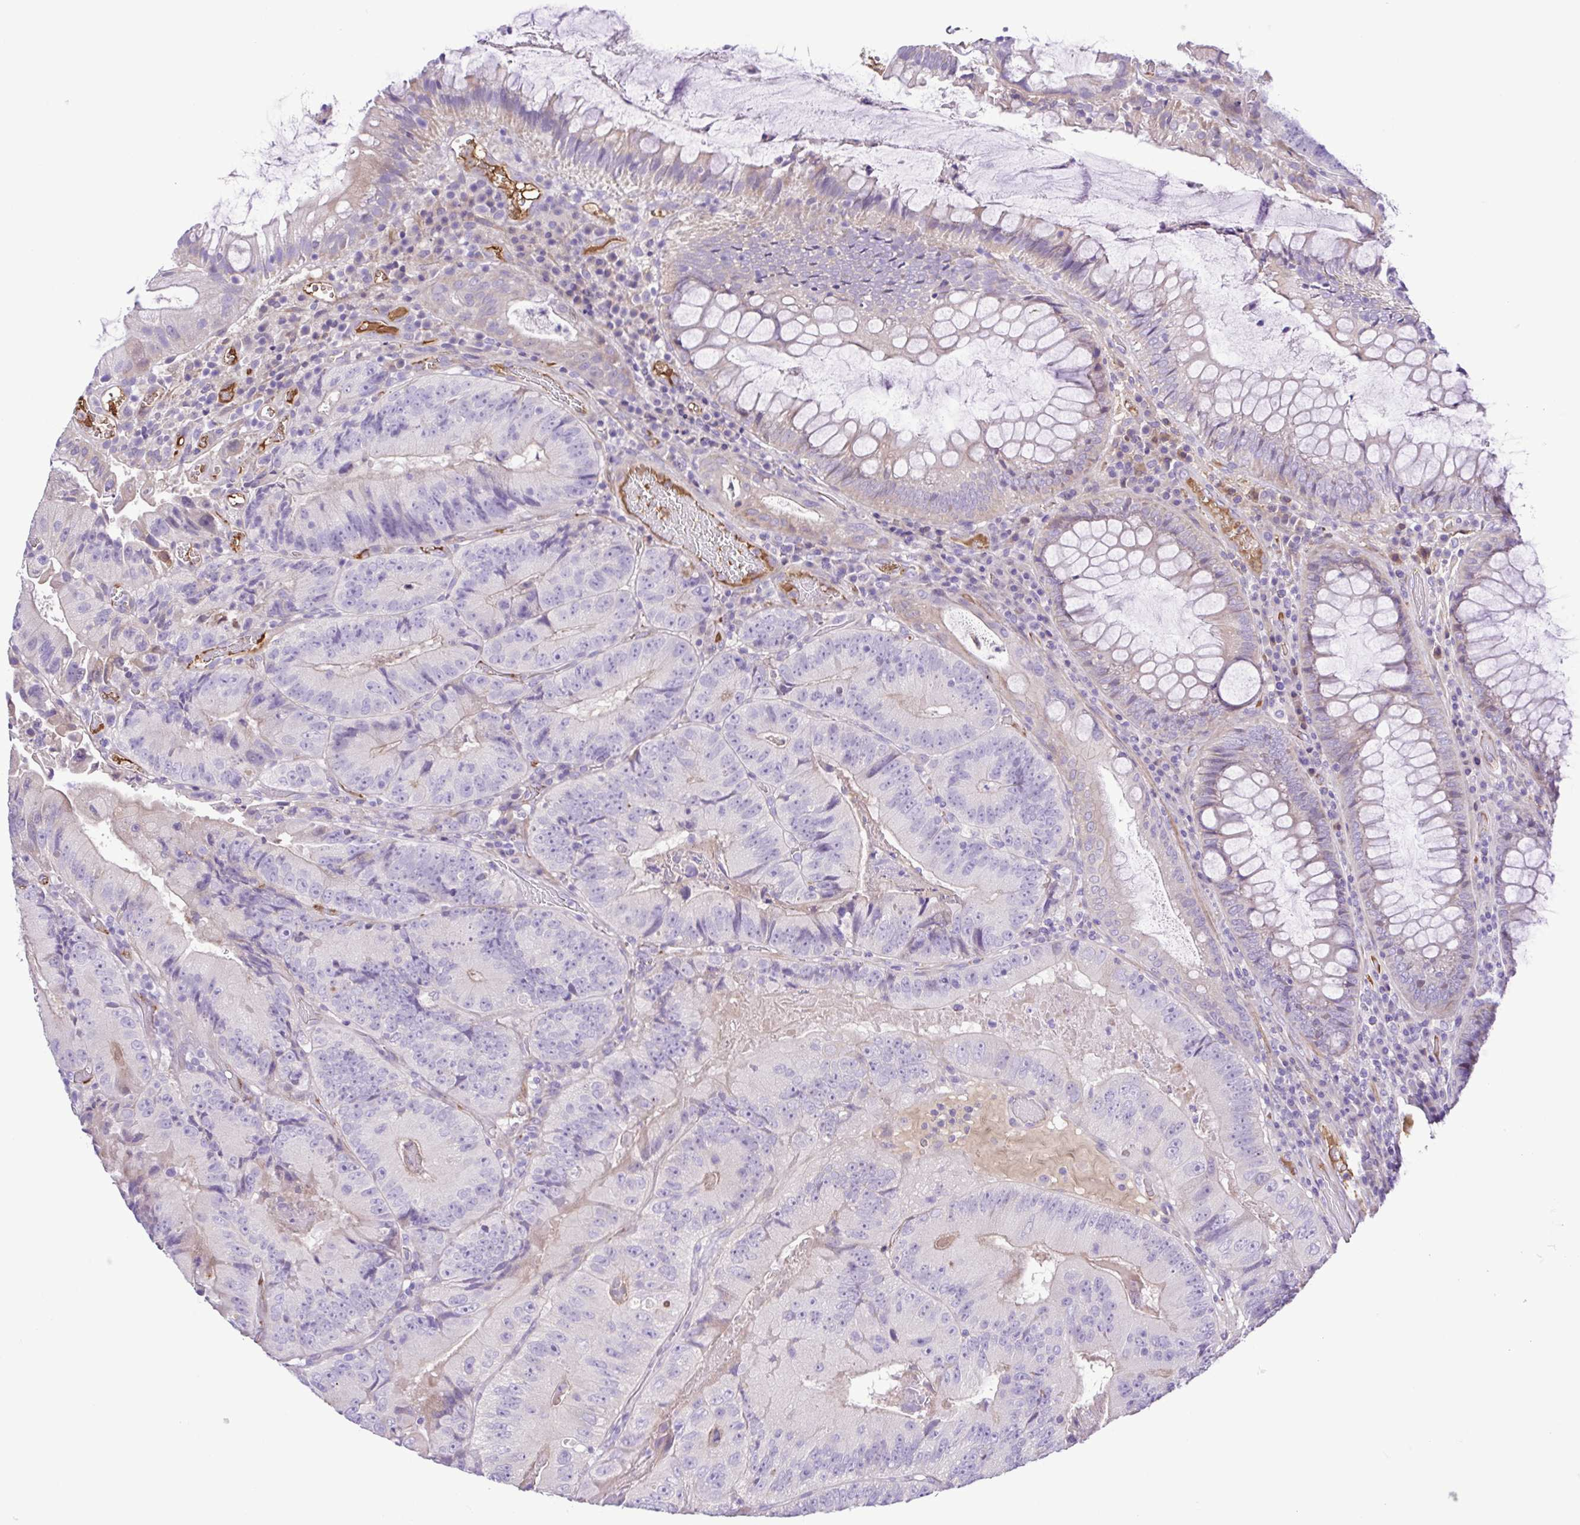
{"staining": {"intensity": "negative", "quantity": "none", "location": "none"}, "tissue": "colorectal cancer", "cell_type": "Tumor cells", "image_type": "cancer", "snomed": [{"axis": "morphology", "description": "Adenocarcinoma, NOS"}, {"axis": "topography", "description": "Colon"}], "caption": "This is a image of immunohistochemistry (IHC) staining of colorectal cancer, which shows no positivity in tumor cells.", "gene": "GABBR2", "patient": {"sex": "female", "age": 86}}